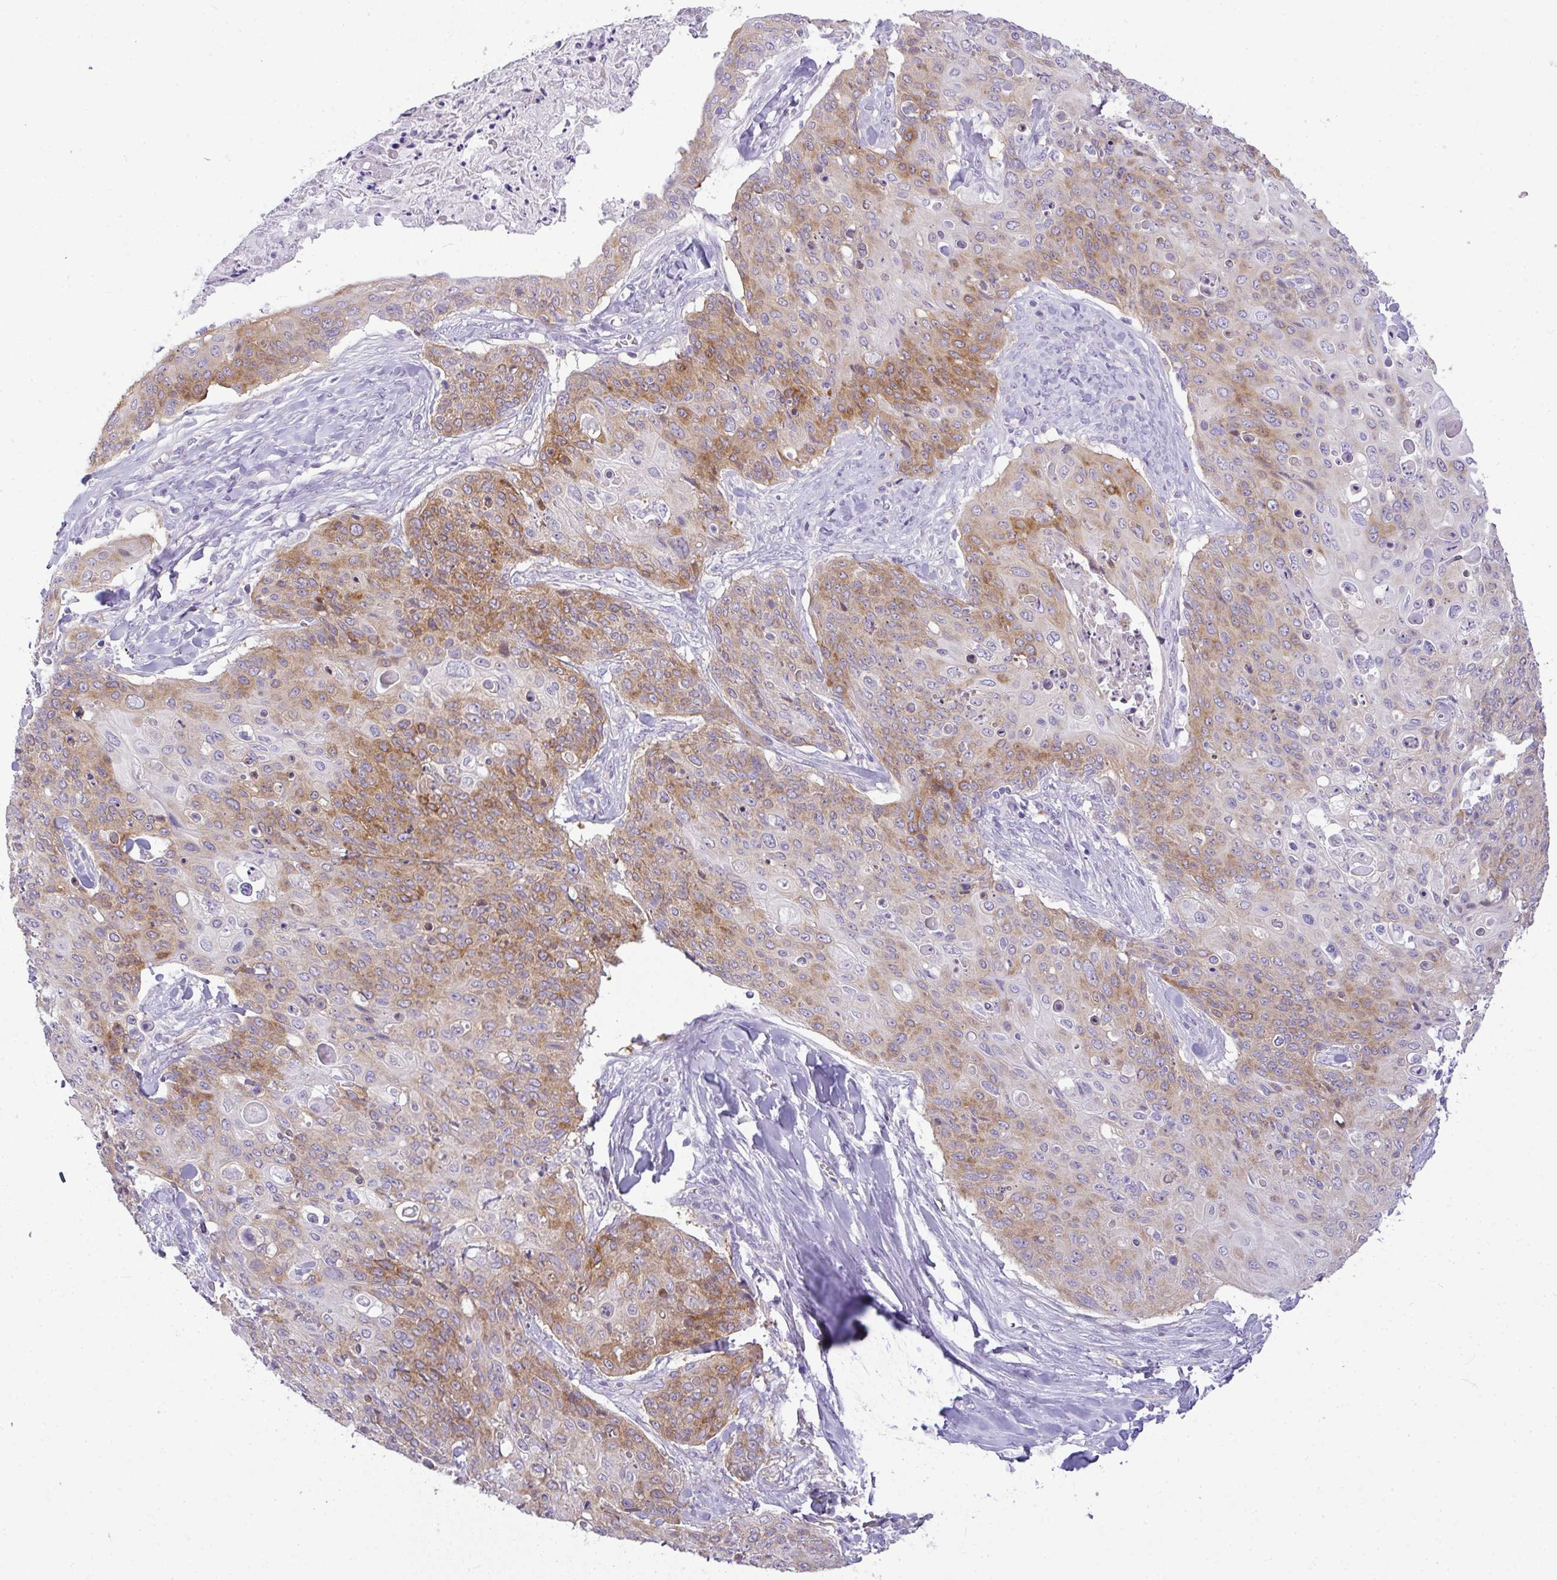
{"staining": {"intensity": "moderate", "quantity": "25%-75%", "location": "cytoplasmic/membranous"}, "tissue": "skin cancer", "cell_type": "Tumor cells", "image_type": "cancer", "snomed": [{"axis": "morphology", "description": "Squamous cell carcinoma, NOS"}, {"axis": "topography", "description": "Skin"}, {"axis": "topography", "description": "Vulva"}], "caption": "Immunohistochemistry (IHC) of skin squamous cell carcinoma shows medium levels of moderate cytoplasmic/membranous positivity in approximately 25%-75% of tumor cells.", "gene": "LIPE", "patient": {"sex": "female", "age": 85}}